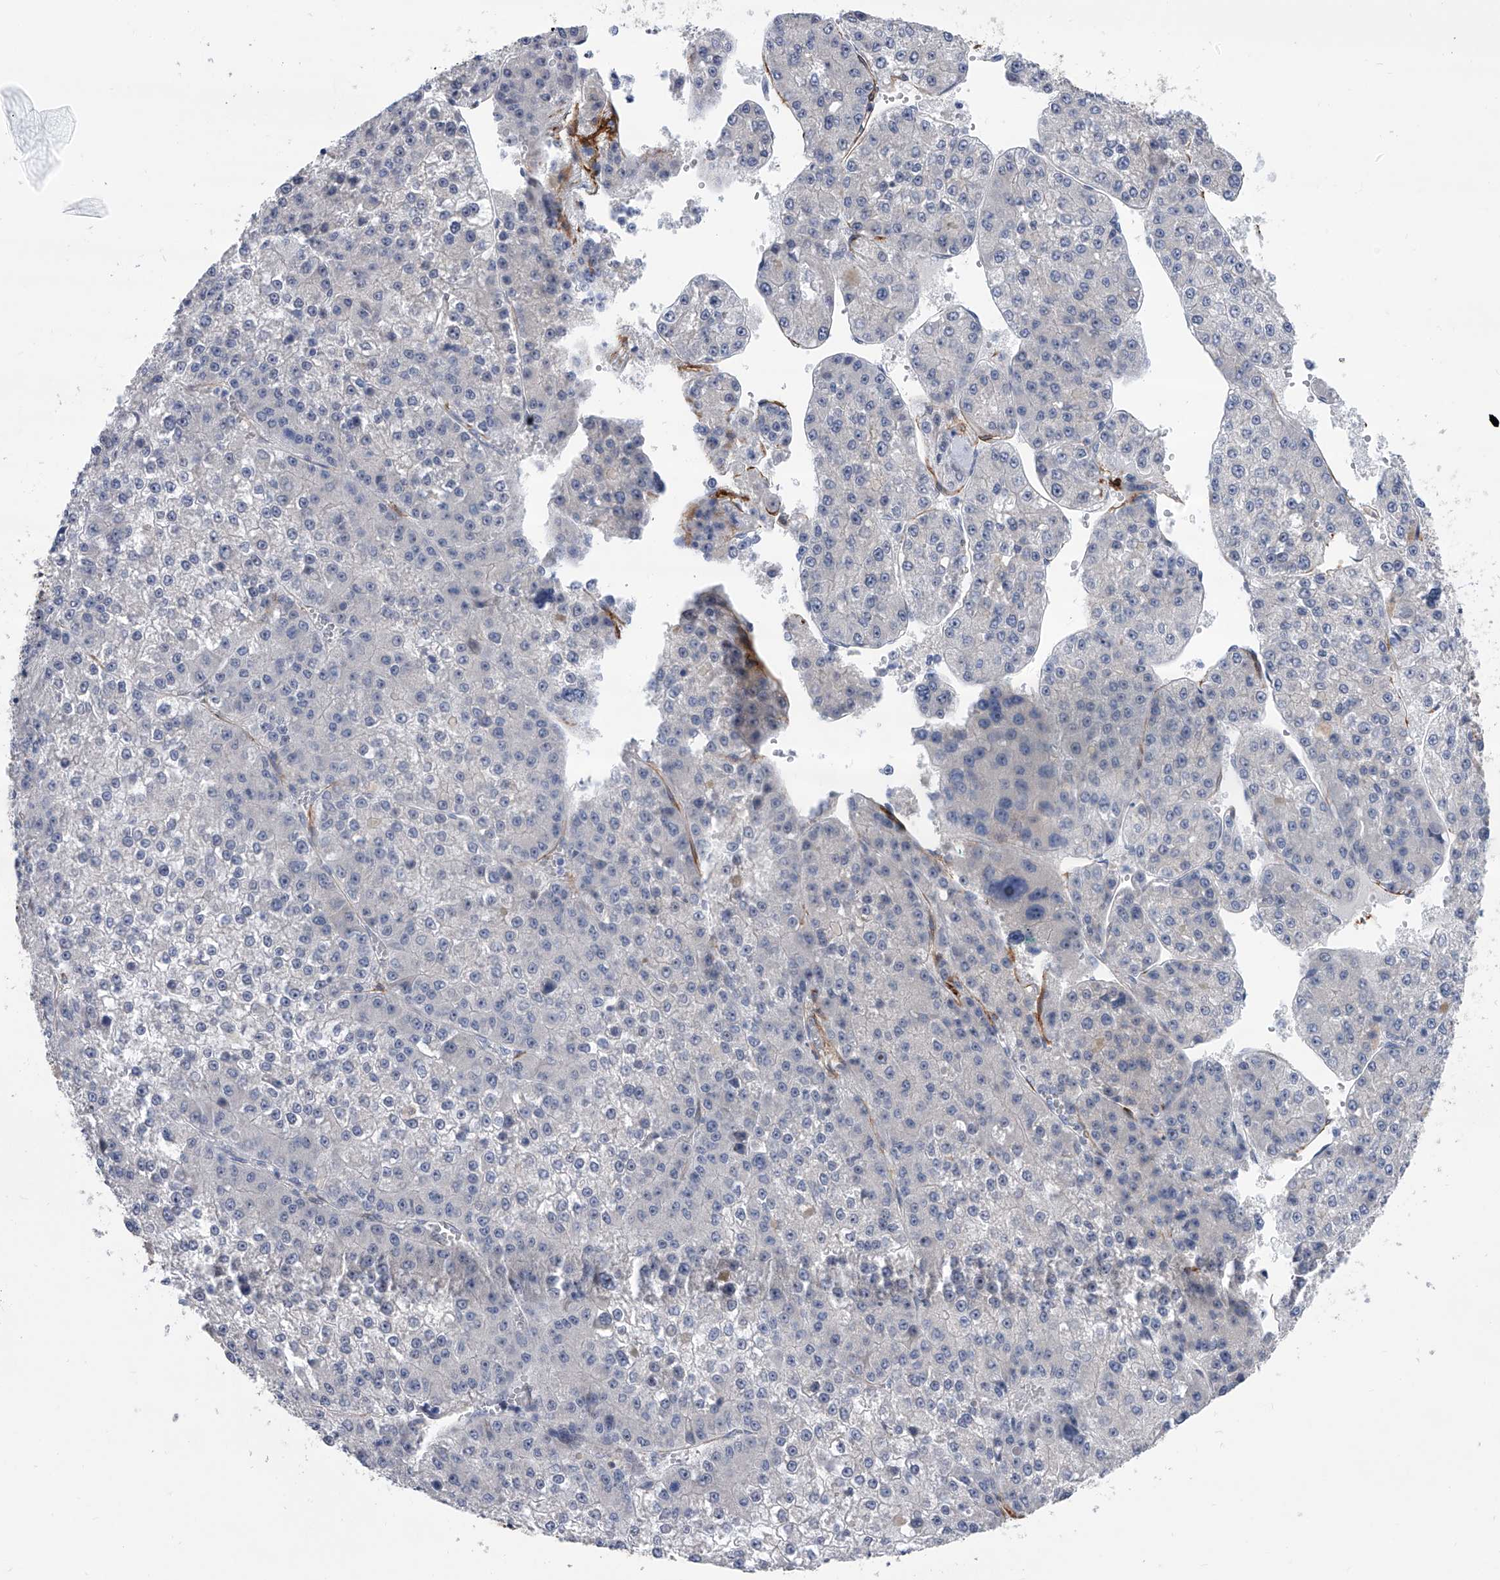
{"staining": {"intensity": "negative", "quantity": "none", "location": "none"}, "tissue": "liver cancer", "cell_type": "Tumor cells", "image_type": "cancer", "snomed": [{"axis": "morphology", "description": "Carcinoma, Hepatocellular, NOS"}, {"axis": "topography", "description": "Liver"}], "caption": "This is an immunohistochemistry (IHC) micrograph of hepatocellular carcinoma (liver). There is no staining in tumor cells.", "gene": "ALG14", "patient": {"sex": "female", "age": 73}}